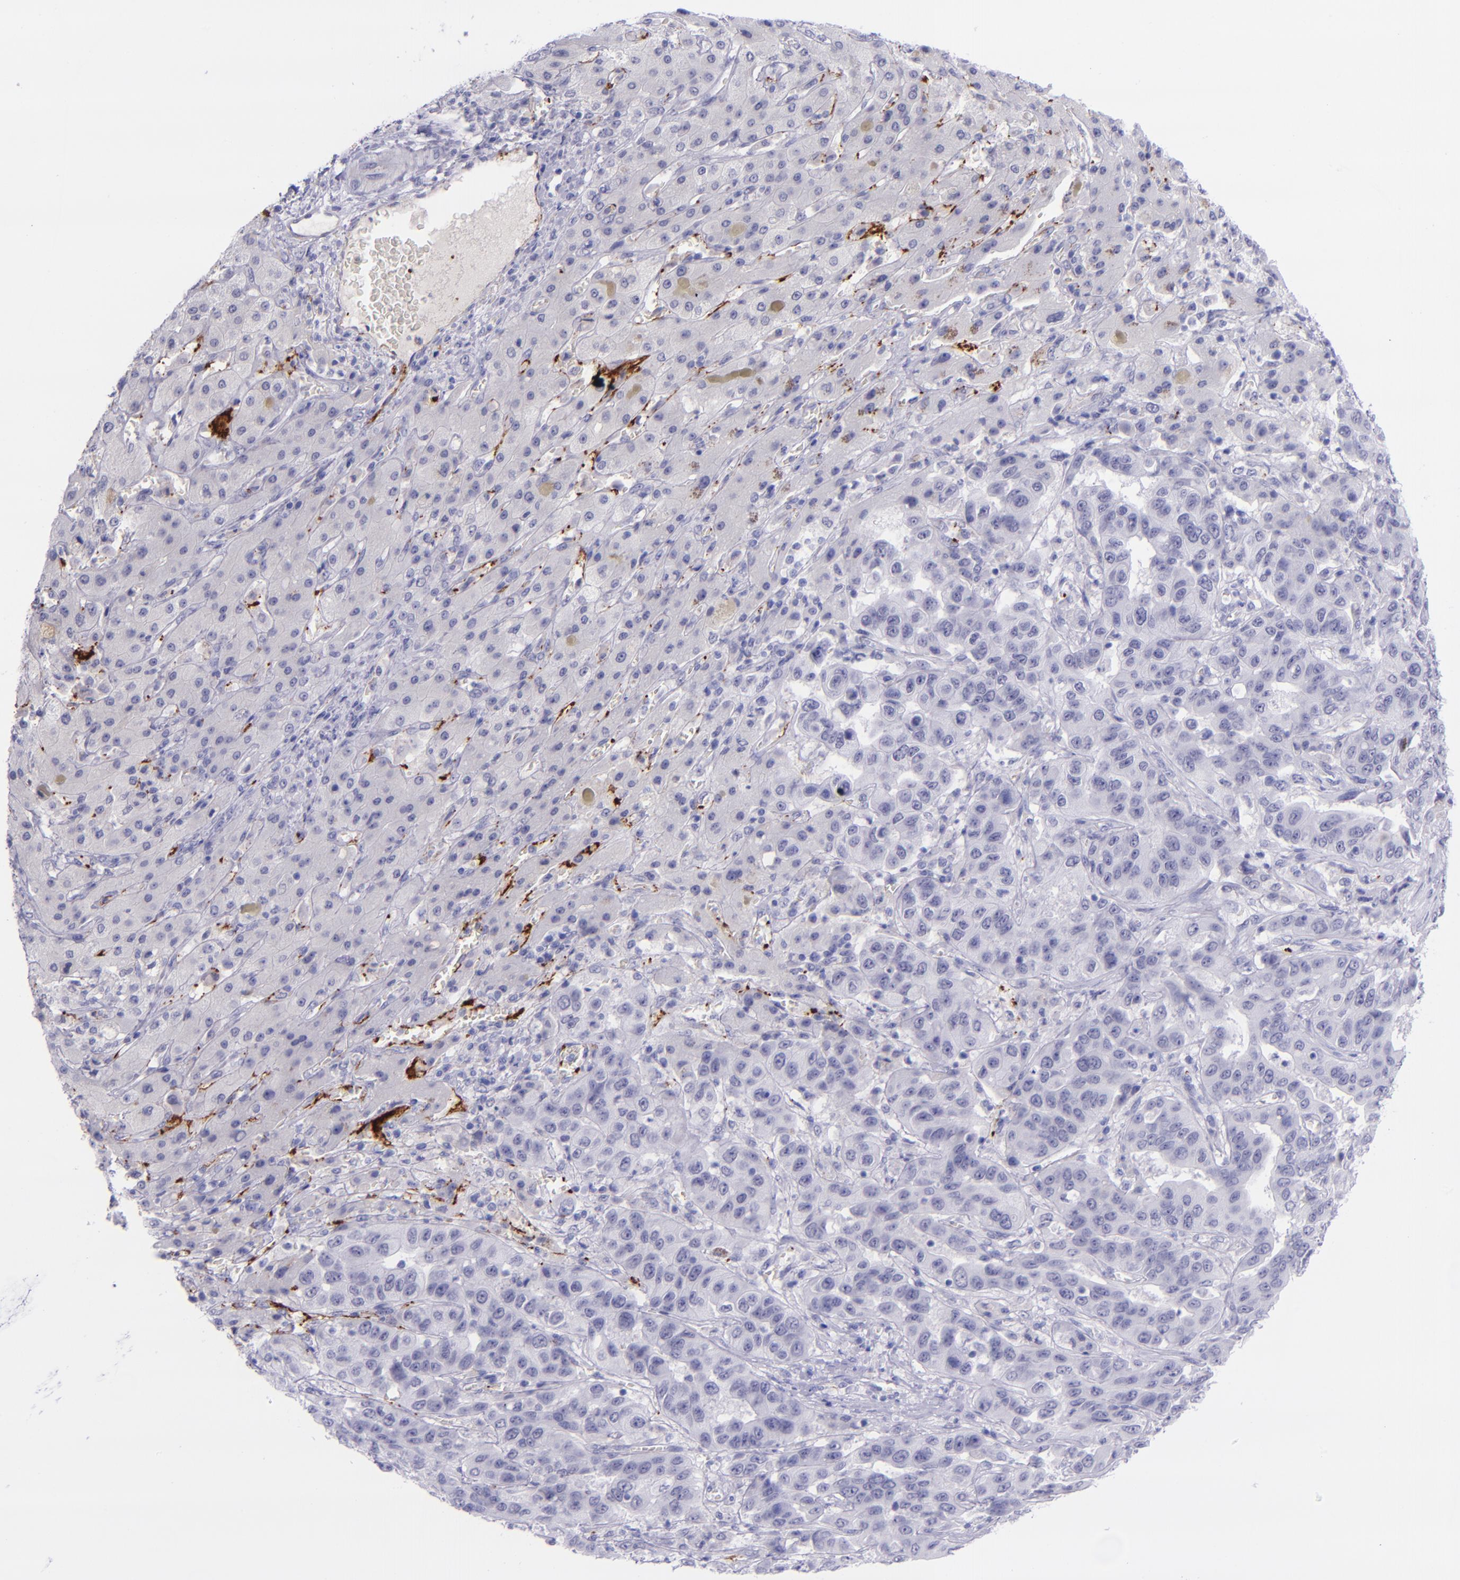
{"staining": {"intensity": "negative", "quantity": "none", "location": "none"}, "tissue": "liver cancer", "cell_type": "Tumor cells", "image_type": "cancer", "snomed": [{"axis": "morphology", "description": "Cholangiocarcinoma"}, {"axis": "topography", "description": "Liver"}], "caption": "Immunohistochemistry (IHC) micrograph of neoplastic tissue: human liver cancer stained with DAB (3,3'-diaminobenzidine) shows no significant protein staining in tumor cells. (Stains: DAB IHC with hematoxylin counter stain, Microscopy: brightfield microscopy at high magnification).", "gene": "SELE", "patient": {"sex": "female", "age": 52}}